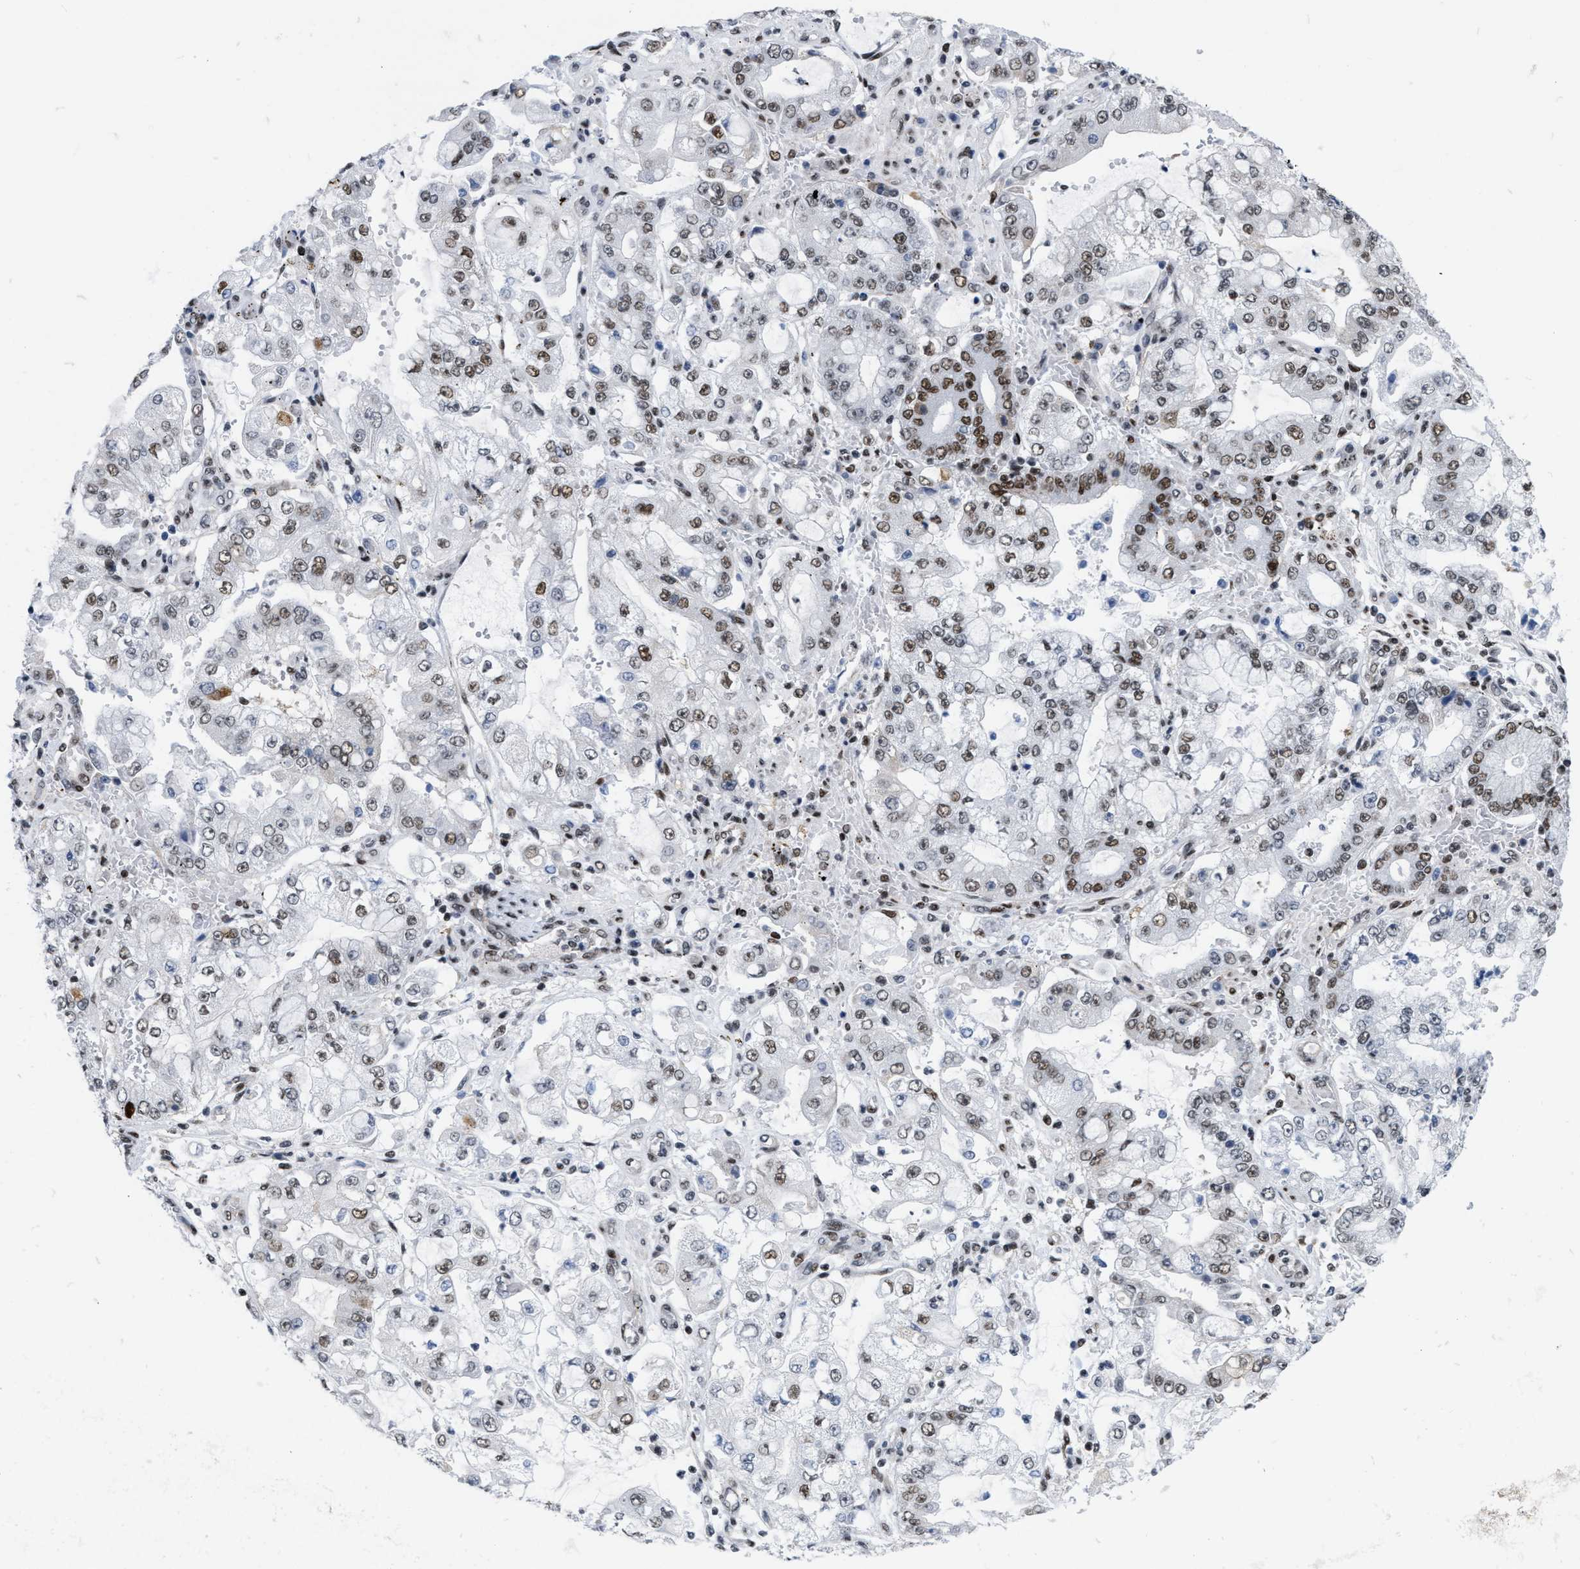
{"staining": {"intensity": "moderate", "quantity": ">75%", "location": "nuclear"}, "tissue": "stomach cancer", "cell_type": "Tumor cells", "image_type": "cancer", "snomed": [{"axis": "morphology", "description": "Adenocarcinoma, NOS"}, {"axis": "topography", "description": "Stomach"}], "caption": "Stomach adenocarcinoma was stained to show a protein in brown. There is medium levels of moderate nuclear staining in about >75% of tumor cells.", "gene": "MIER1", "patient": {"sex": "male", "age": 76}}